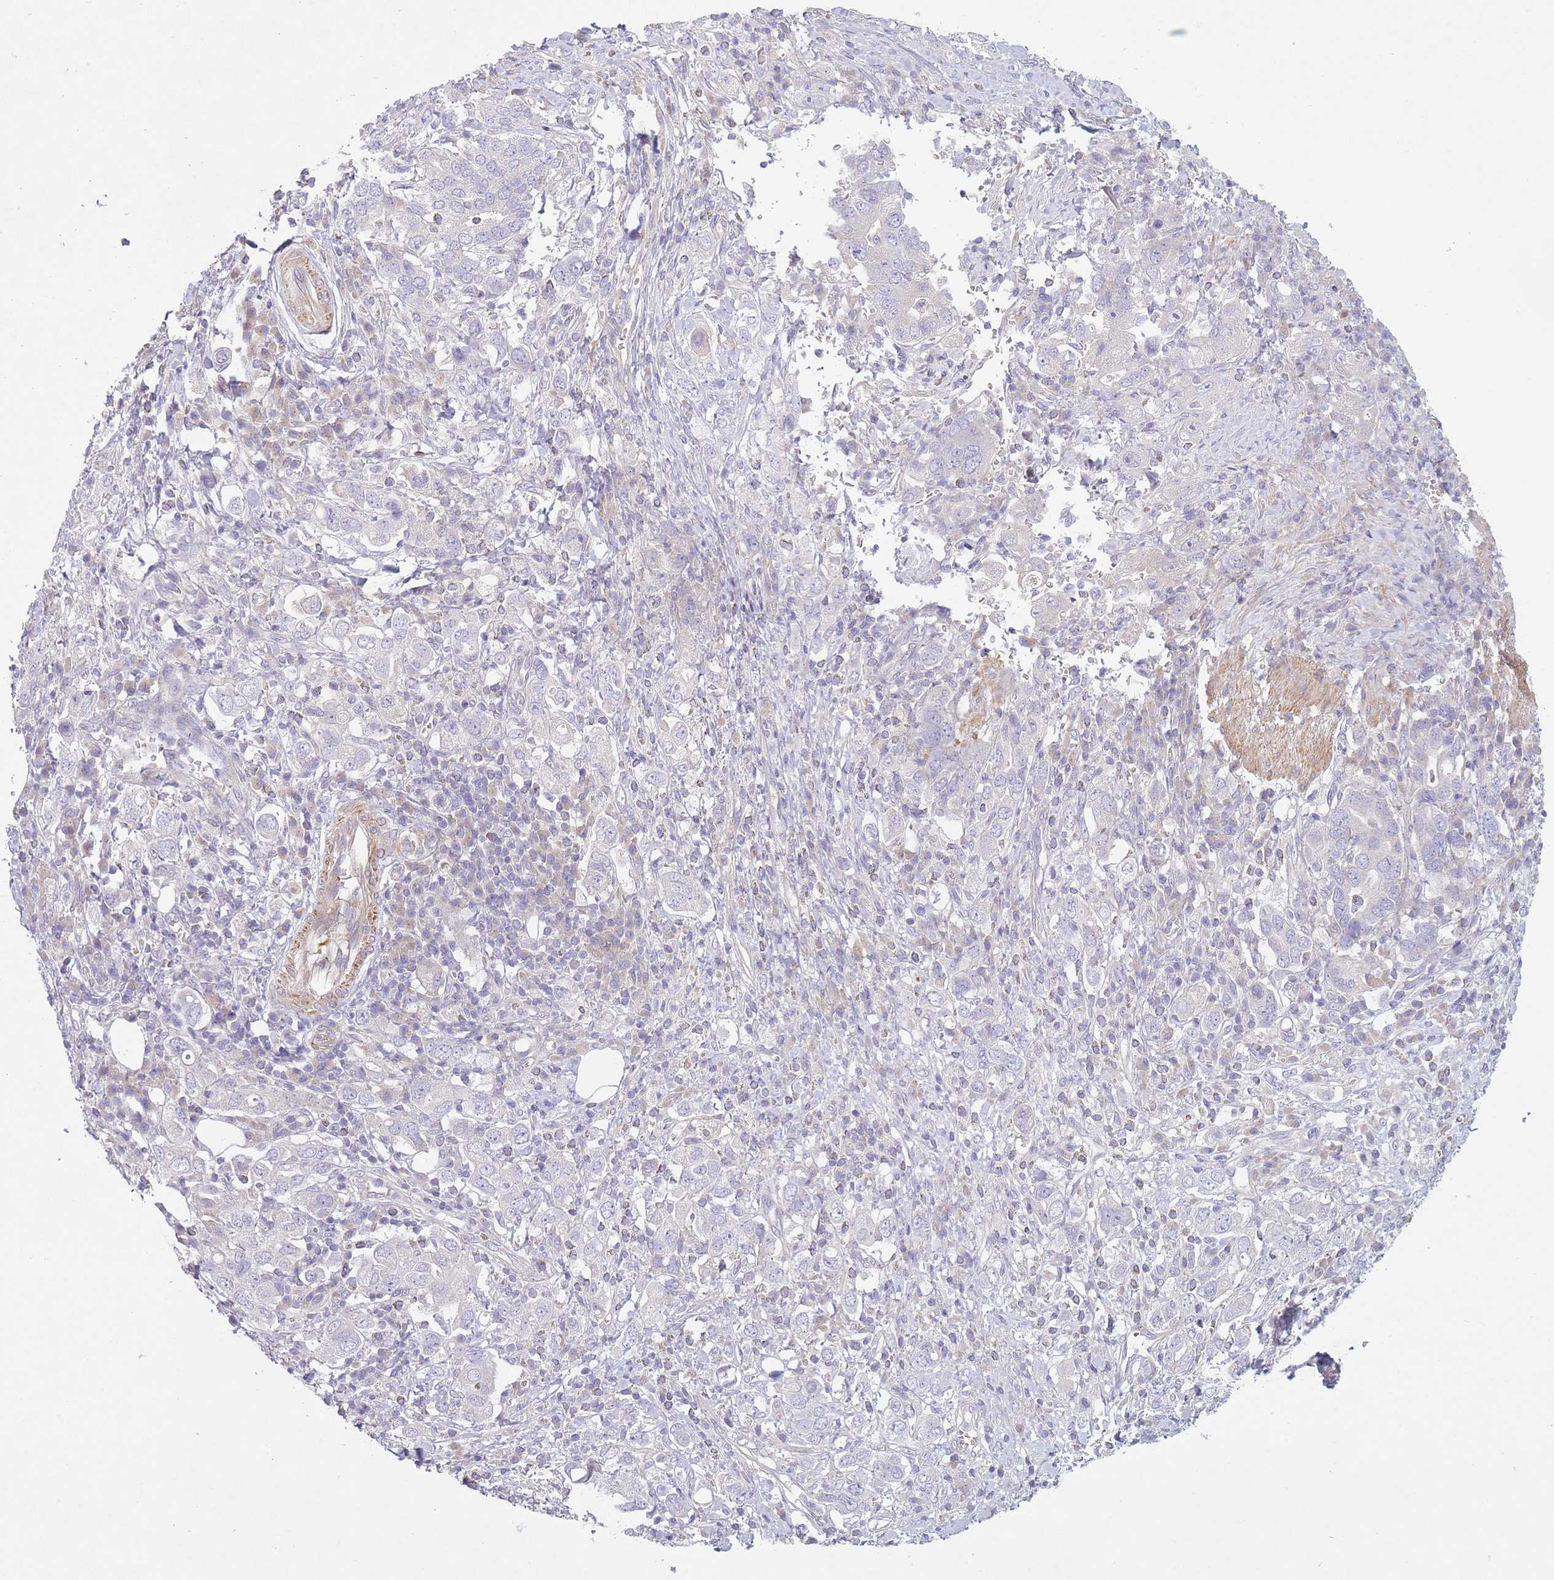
{"staining": {"intensity": "negative", "quantity": "none", "location": "none"}, "tissue": "stomach cancer", "cell_type": "Tumor cells", "image_type": "cancer", "snomed": [{"axis": "morphology", "description": "Adenocarcinoma, NOS"}, {"axis": "topography", "description": "Stomach, upper"}, {"axis": "topography", "description": "Stomach"}], "caption": "The histopathology image reveals no staining of tumor cells in stomach adenocarcinoma.", "gene": "PNPLA5", "patient": {"sex": "male", "age": 62}}